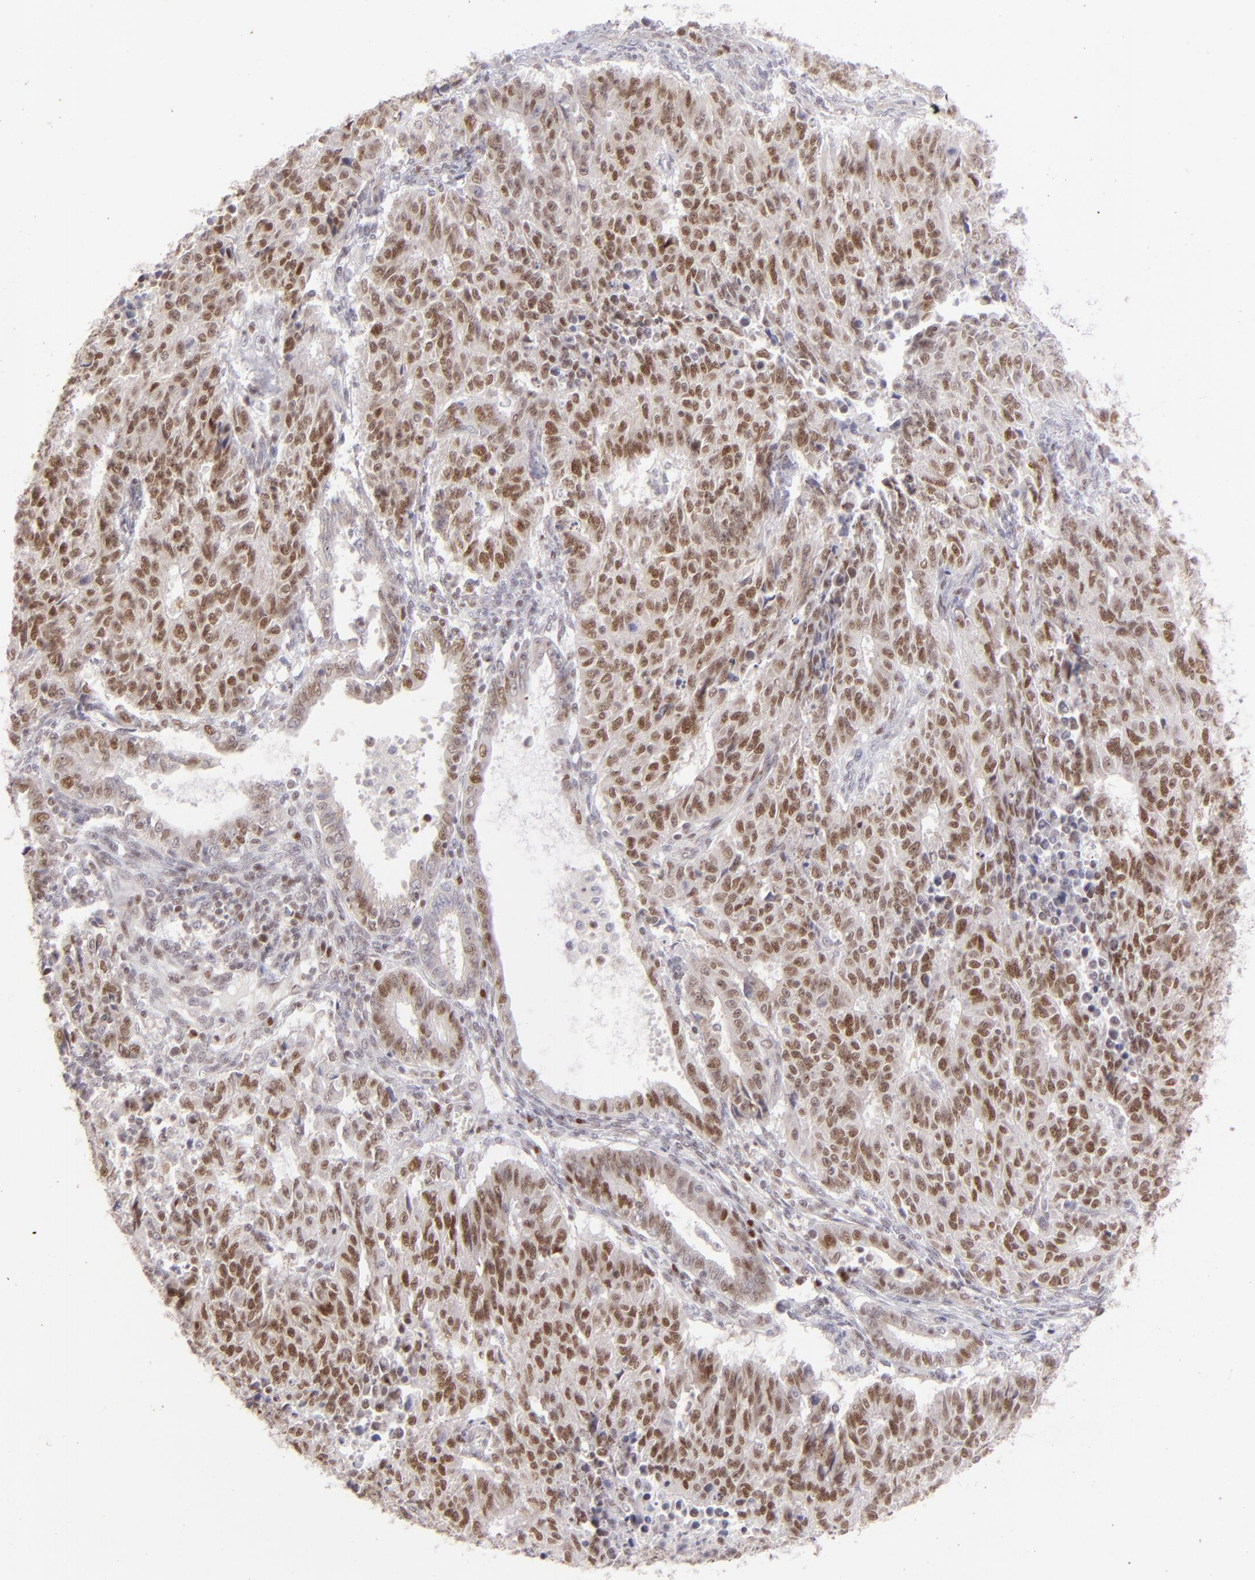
{"staining": {"intensity": "moderate", "quantity": ">75%", "location": "nuclear"}, "tissue": "endometrial cancer", "cell_type": "Tumor cells", "image_type": "cancer", "snomed": [{"axis": "morphology", "description": "Adenocarcinoma, NOS"}, {"axis": "topography", "description": "Endometrium"}], "caption": "A medium amount of moderate nuclear positivity is seen in approximately >75% of tumor cells in endometrial cancer tissue.", "gene": "POU2F1", "patient": {"sex": "female", "age": 42}}